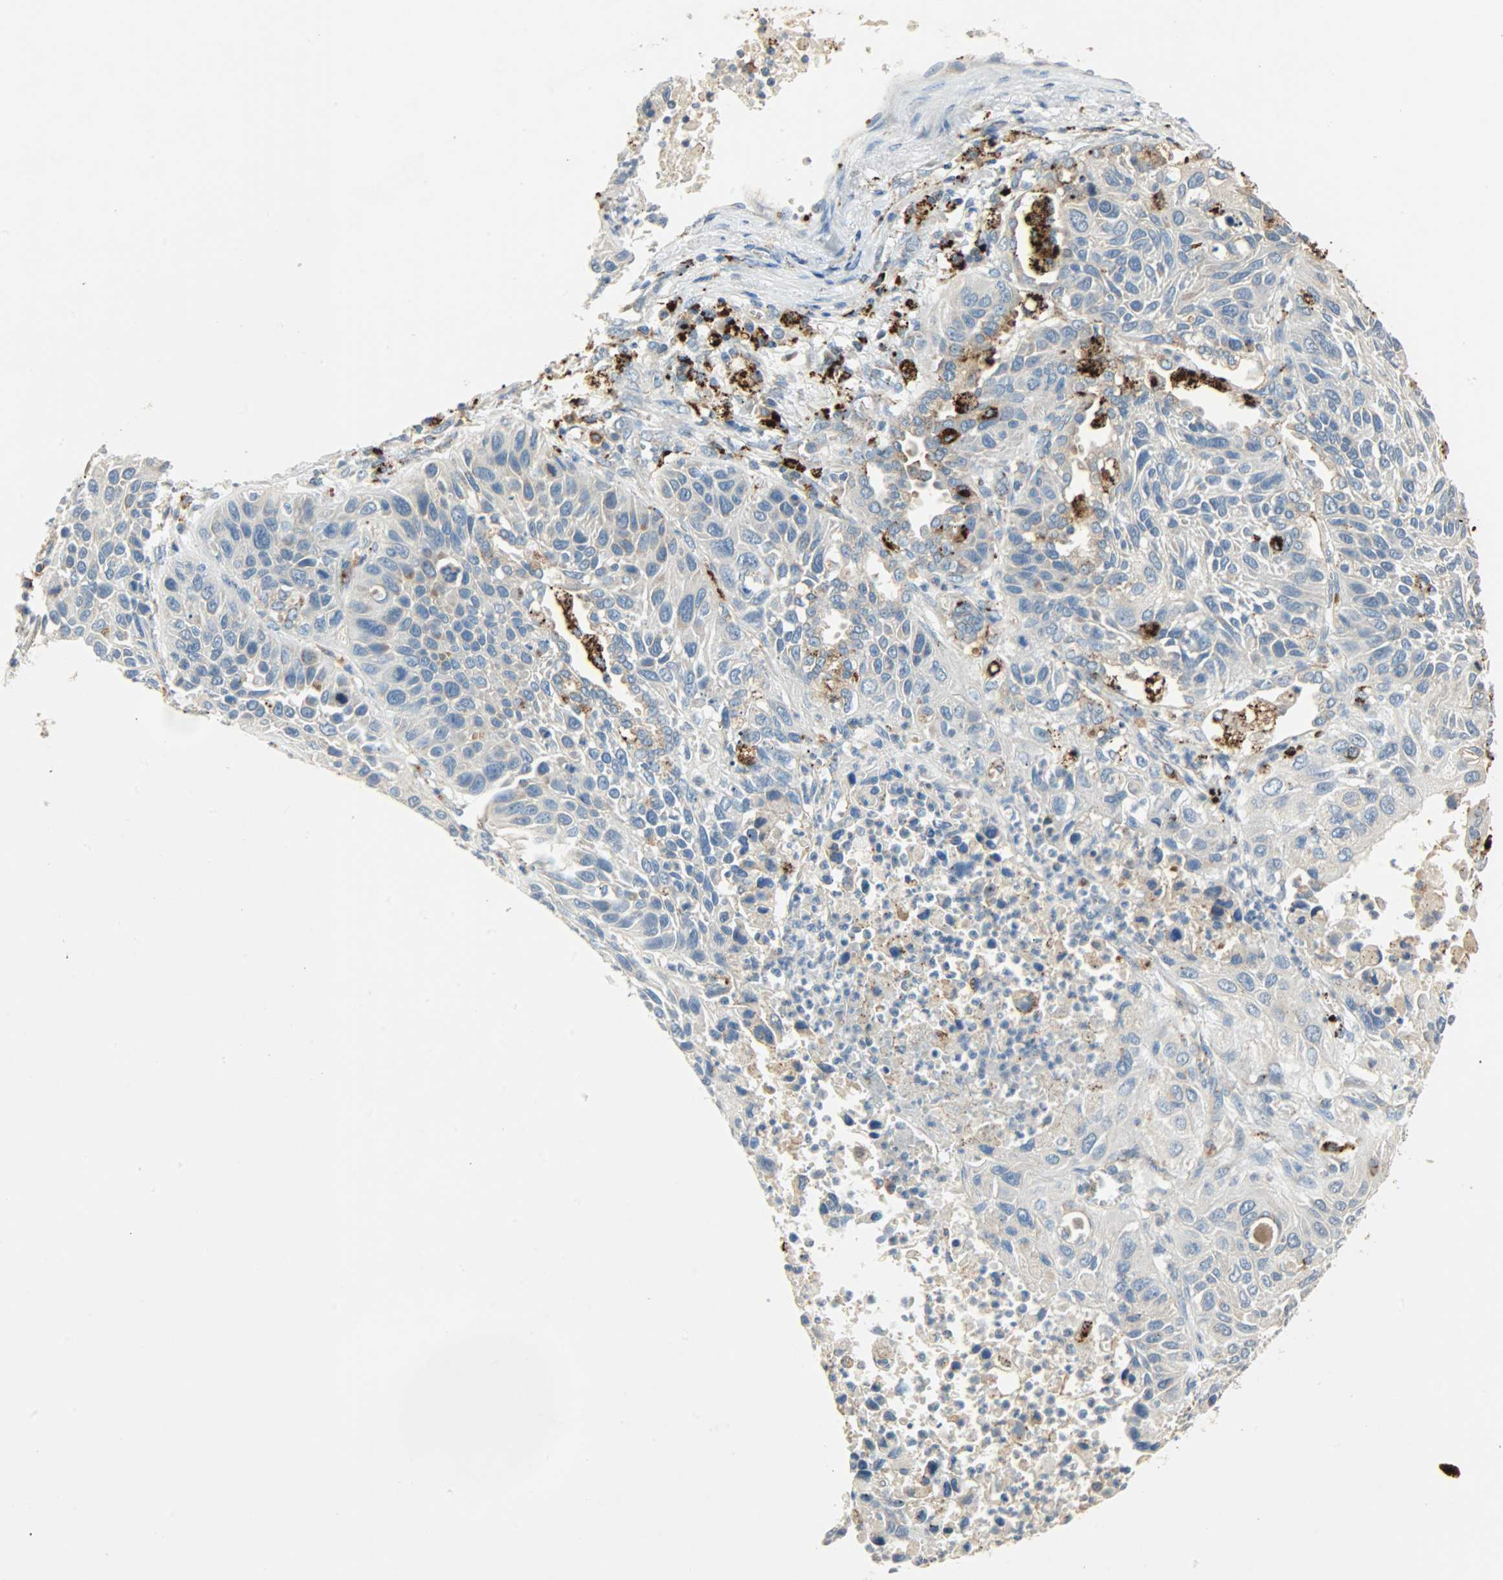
{"staining": {"intensity": "weak", "quantity": "25%-75%", "location": "cytoplasmic/membranous"}, "tissue": "lung cancer", "cell_type": "Tumor cells", "image_type": "cancer", "snomed": [{"axis": "morphology", "description": "Squamous cell carcinoma, NOS"}, {"axis": "topography", "description": "Lung"}], "caption": "Tumor cells exhibit weak cytoplasmic/membranous staining in about 25%-75% of cells in lung squamous cell carcinoma. (Stains: DAB (3,3'-diaminobenzidine) in brown, nuclei in blue, Microscopy: brightfield microscopy at high magnification).", "gene": "ASAH1", "patient": {"sex": "female", "age": 76}}